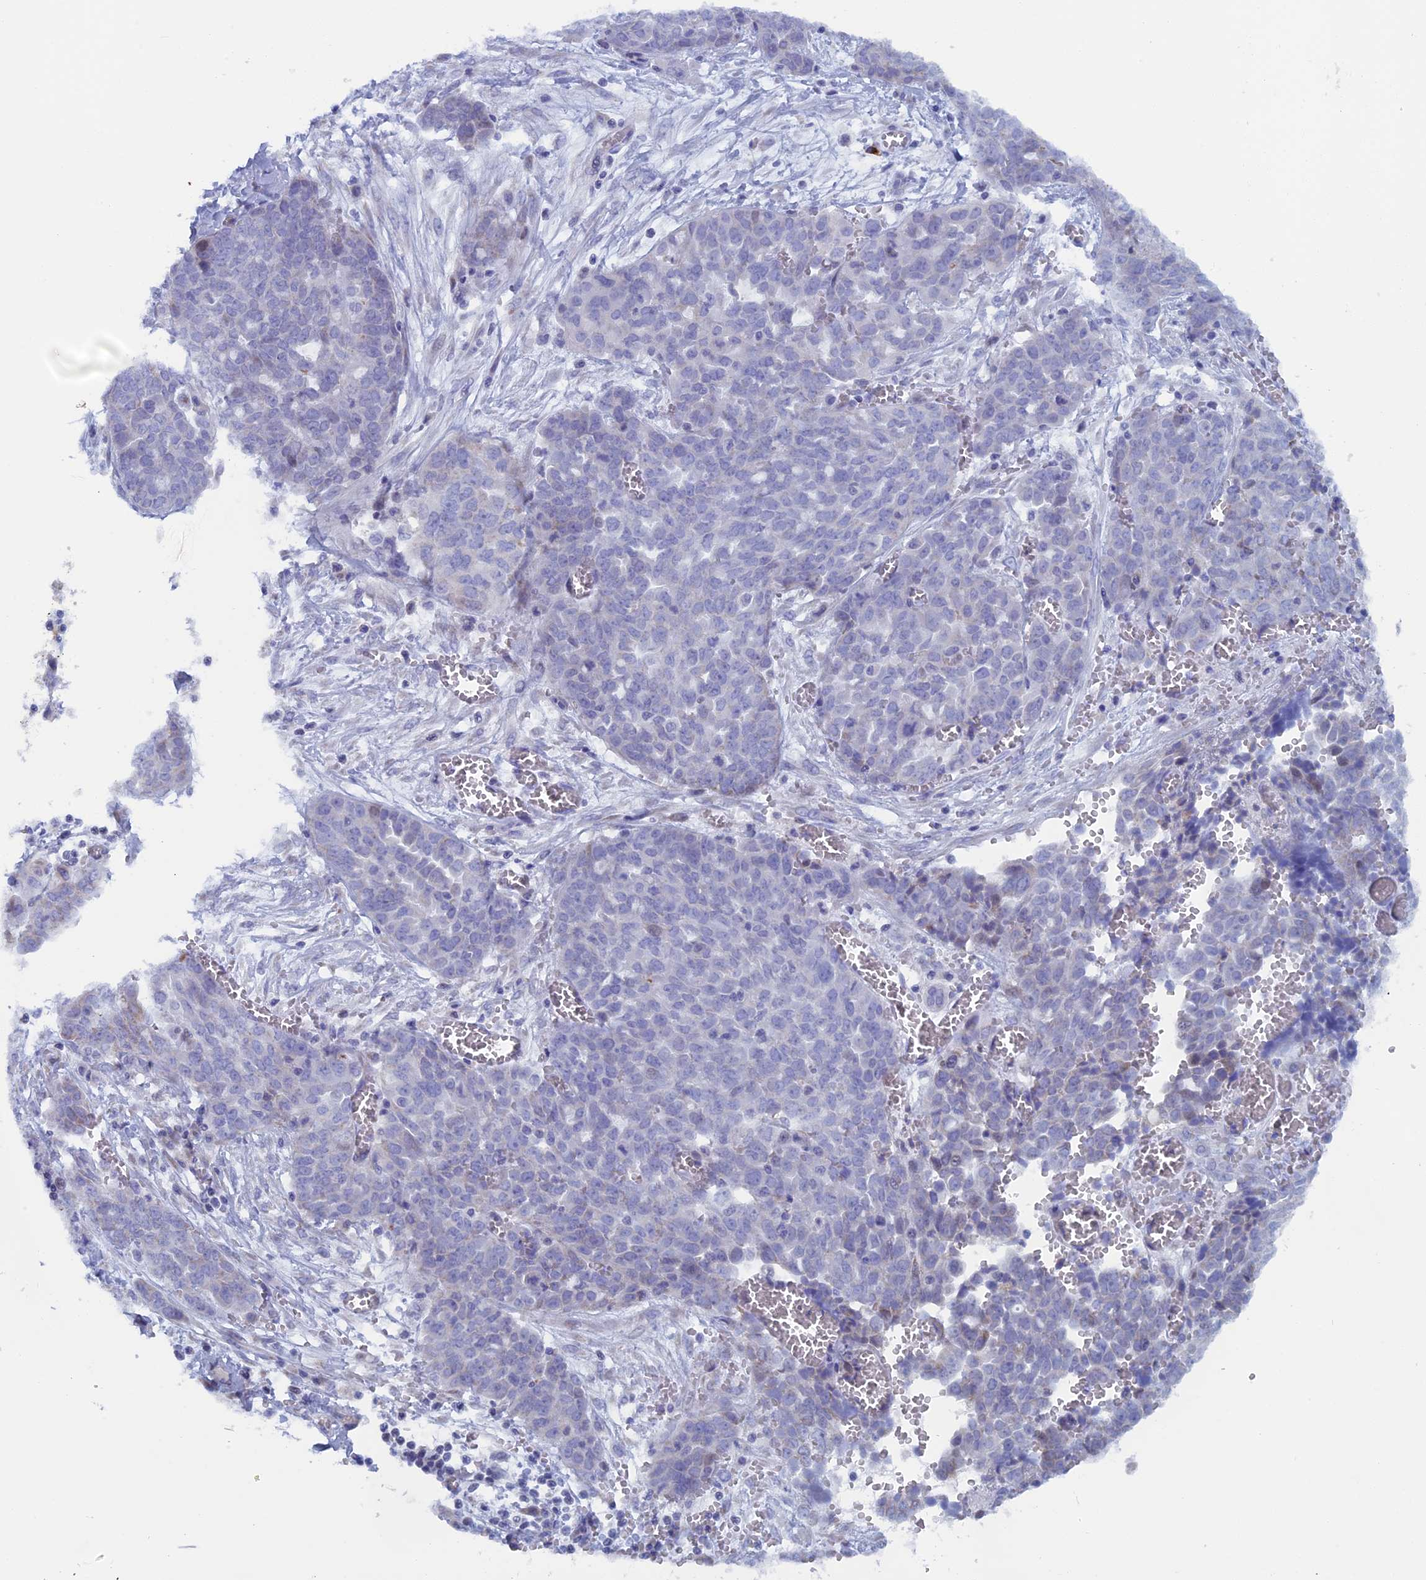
{"staining": {"intensity": "negative", "quantity": "none", "location": "none"}, "tissue": "ovarian cancer", "cell_type": "Tumor cells", "image_type": "cancer", "snomed": [{"axis": "morphology", "description": "Cystadenocarcinoma, serous, NOS"}, {"axis": "topography", "description": "Soft tissue"}, {"axis": "topography", "description": "Ovary"}], "caption": "Ovarian cancer (serous cystadenocarcinoma) stained for a protein using immunohistochemistry exhibits no positivity tumor cells.", "gene": "NIBAN3", "patient": {"sex": "female", "age": 57}}